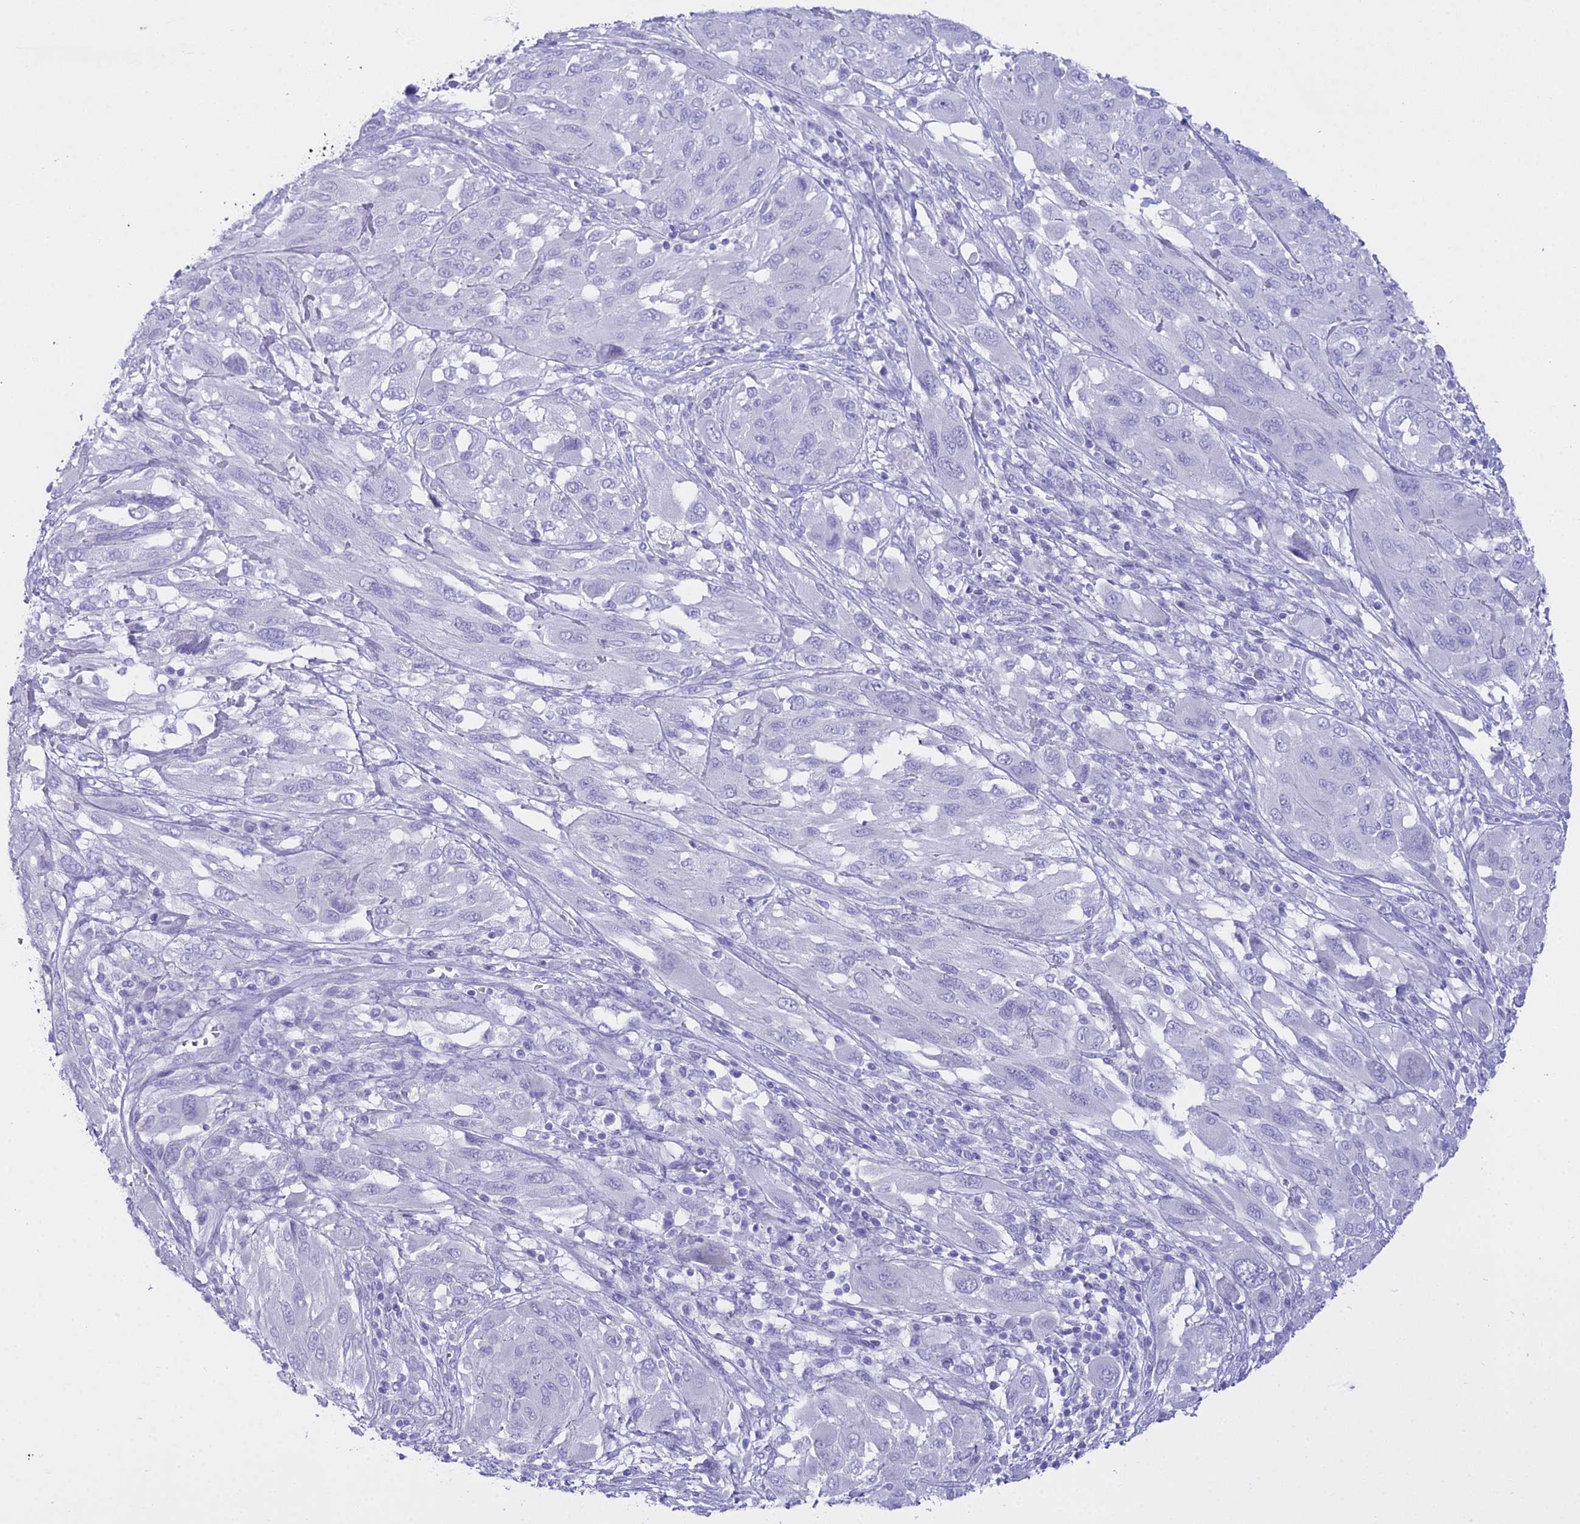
{"staining": {"intensity": "negative", "quantity": "none", "location": "none"}, "tissue": "melanoma", "cell_type": "Tumor cells", "image_type": "cancer", "snomed": [{"axis": "morphology", "description": "Malignant melanoma, NOS"}, {"axis": "topography", "description": "Skin"}], "caption": "Tumor cells show no significant protein expression in melanoma.", "gene": "ALPP", "patient": {"sex": "female", "age": 91}}